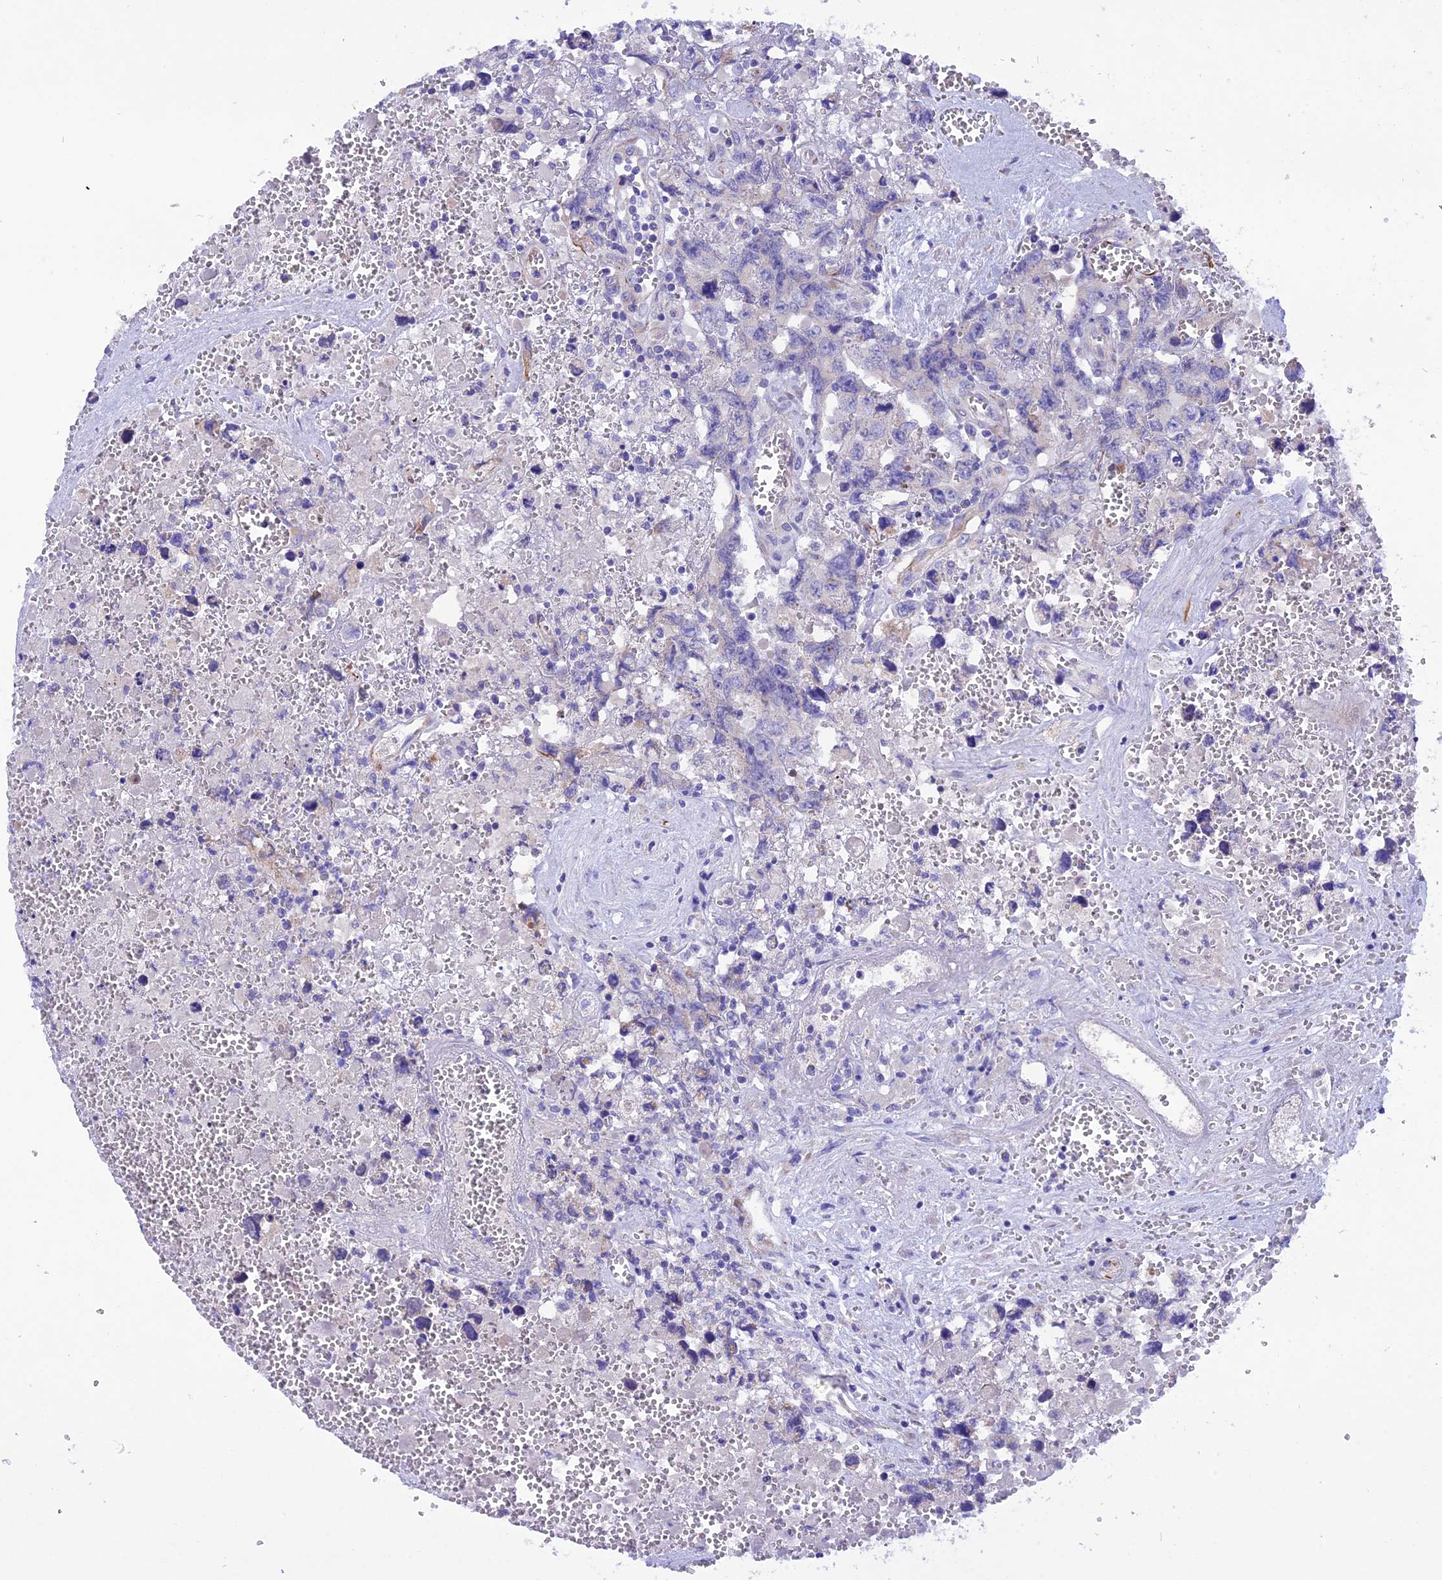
{"staining": {"intensity": "negative", "quantity": "none", "location": "none"}, "tissue": "testis cancer", "cell_type": "Tumor cells", "image_type": "cancer", "snomed": [{"axis": "morphology", "description": "Carcinoma, Embryonal, NOS"}, {"axis": "topography", "description": "Testis"}], "caption": "IHC photomicrograph of human testis cancer (embryonal carcinoma) stained for a protein (brown), which reveals no expression in tumor cells. Nuclei are stained in blue.", "gene": "TMEM138", "patient": {"sex": "male", "age": 31}}